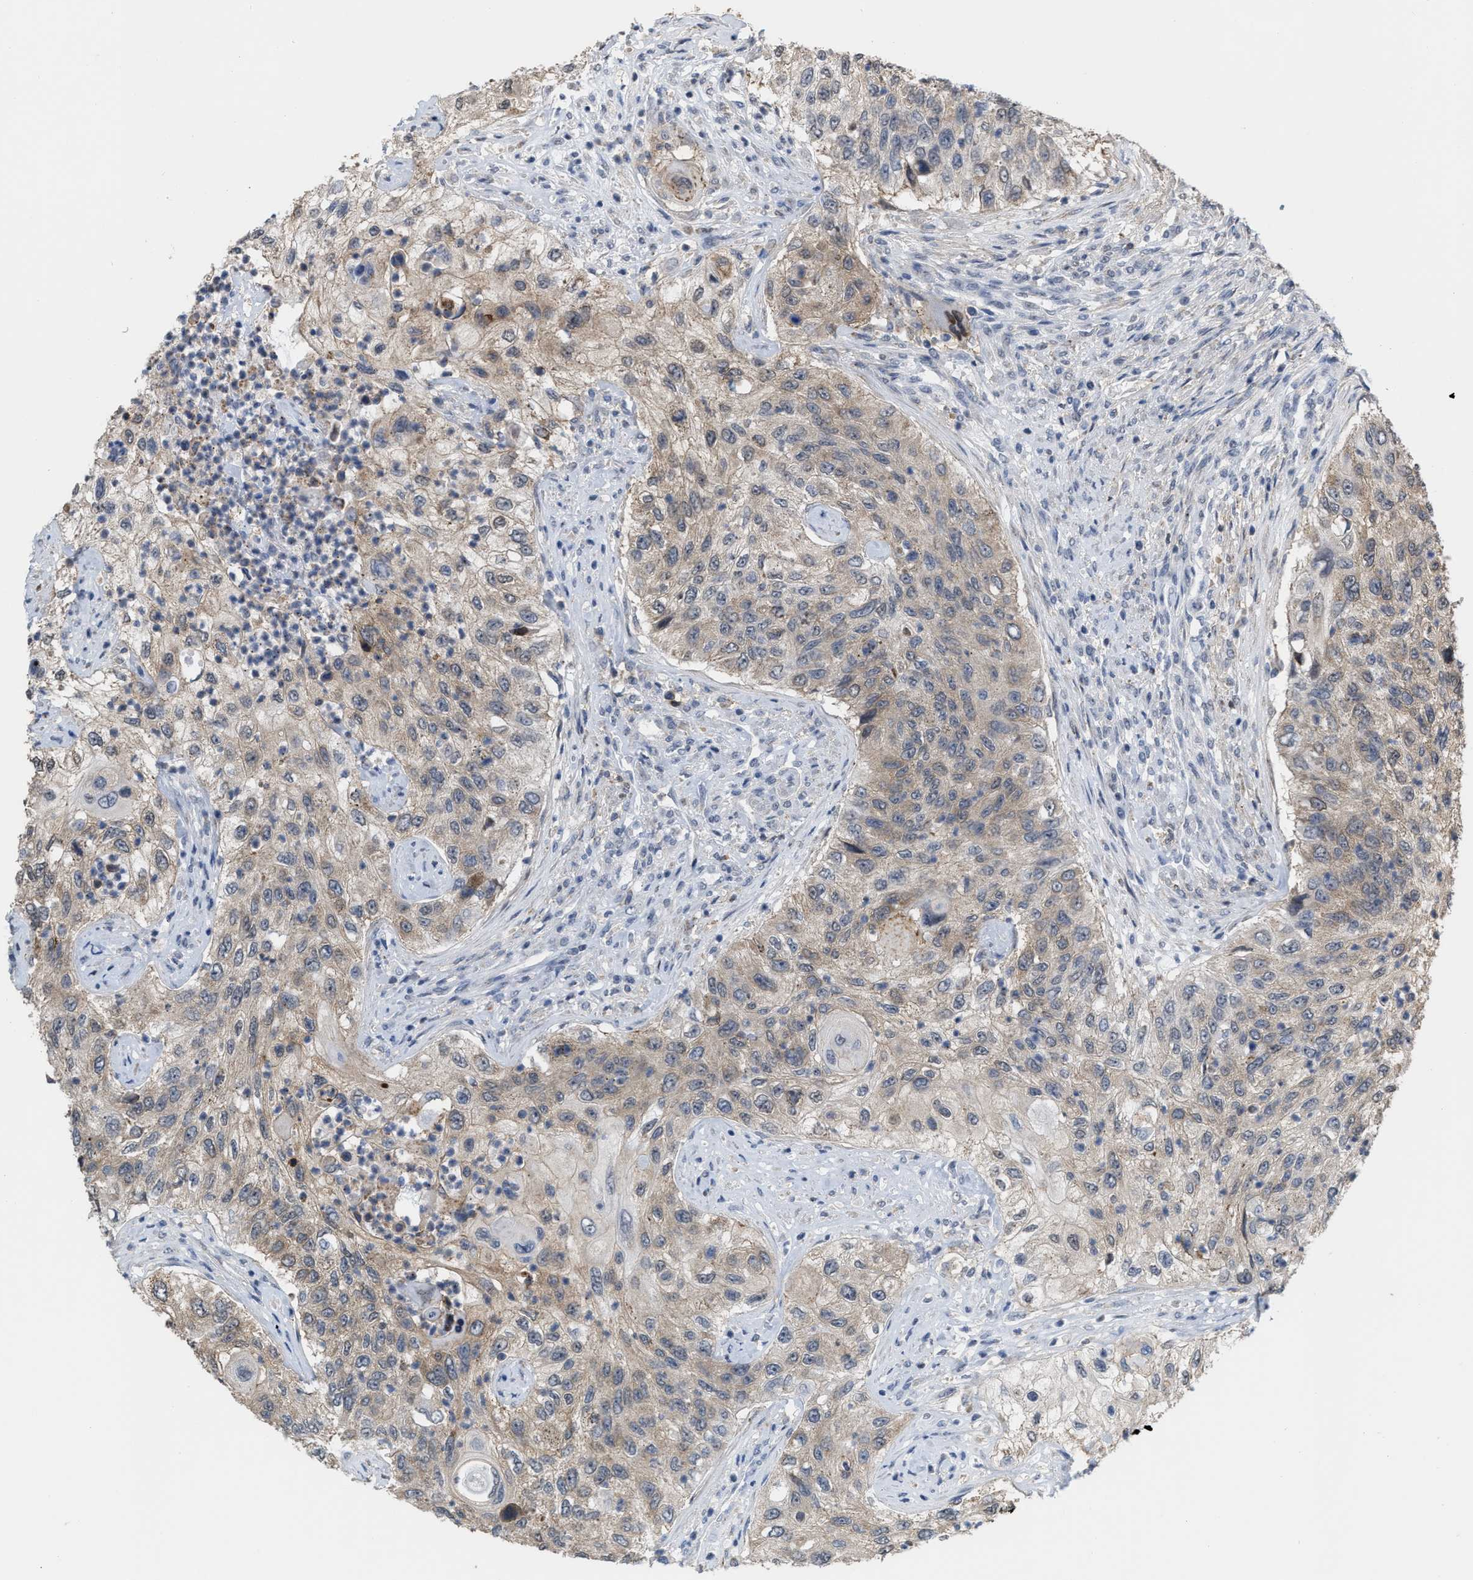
{"staining": {"intensity": "moderate", "quantity": ">75%", "location": "cytoplasmic/membranous"}, "tissue": "urothelial cancer", "cell_type": "Tumor cells", "image_type": "cancer", "snomed": [{"axis": "morphology", "description": "Urothelial carcinoma, High grade"}, {"axis": "topography", "description": "Urinary bladder"}], "caption": "Protein staining displays moderate cytoplasmic/membranous expression in approximately >75% of tumor cells in high-grade urothelial carcinoma.", "gene": "BAIAP2L1", "patient": {"sex": "female", "age": 60}}